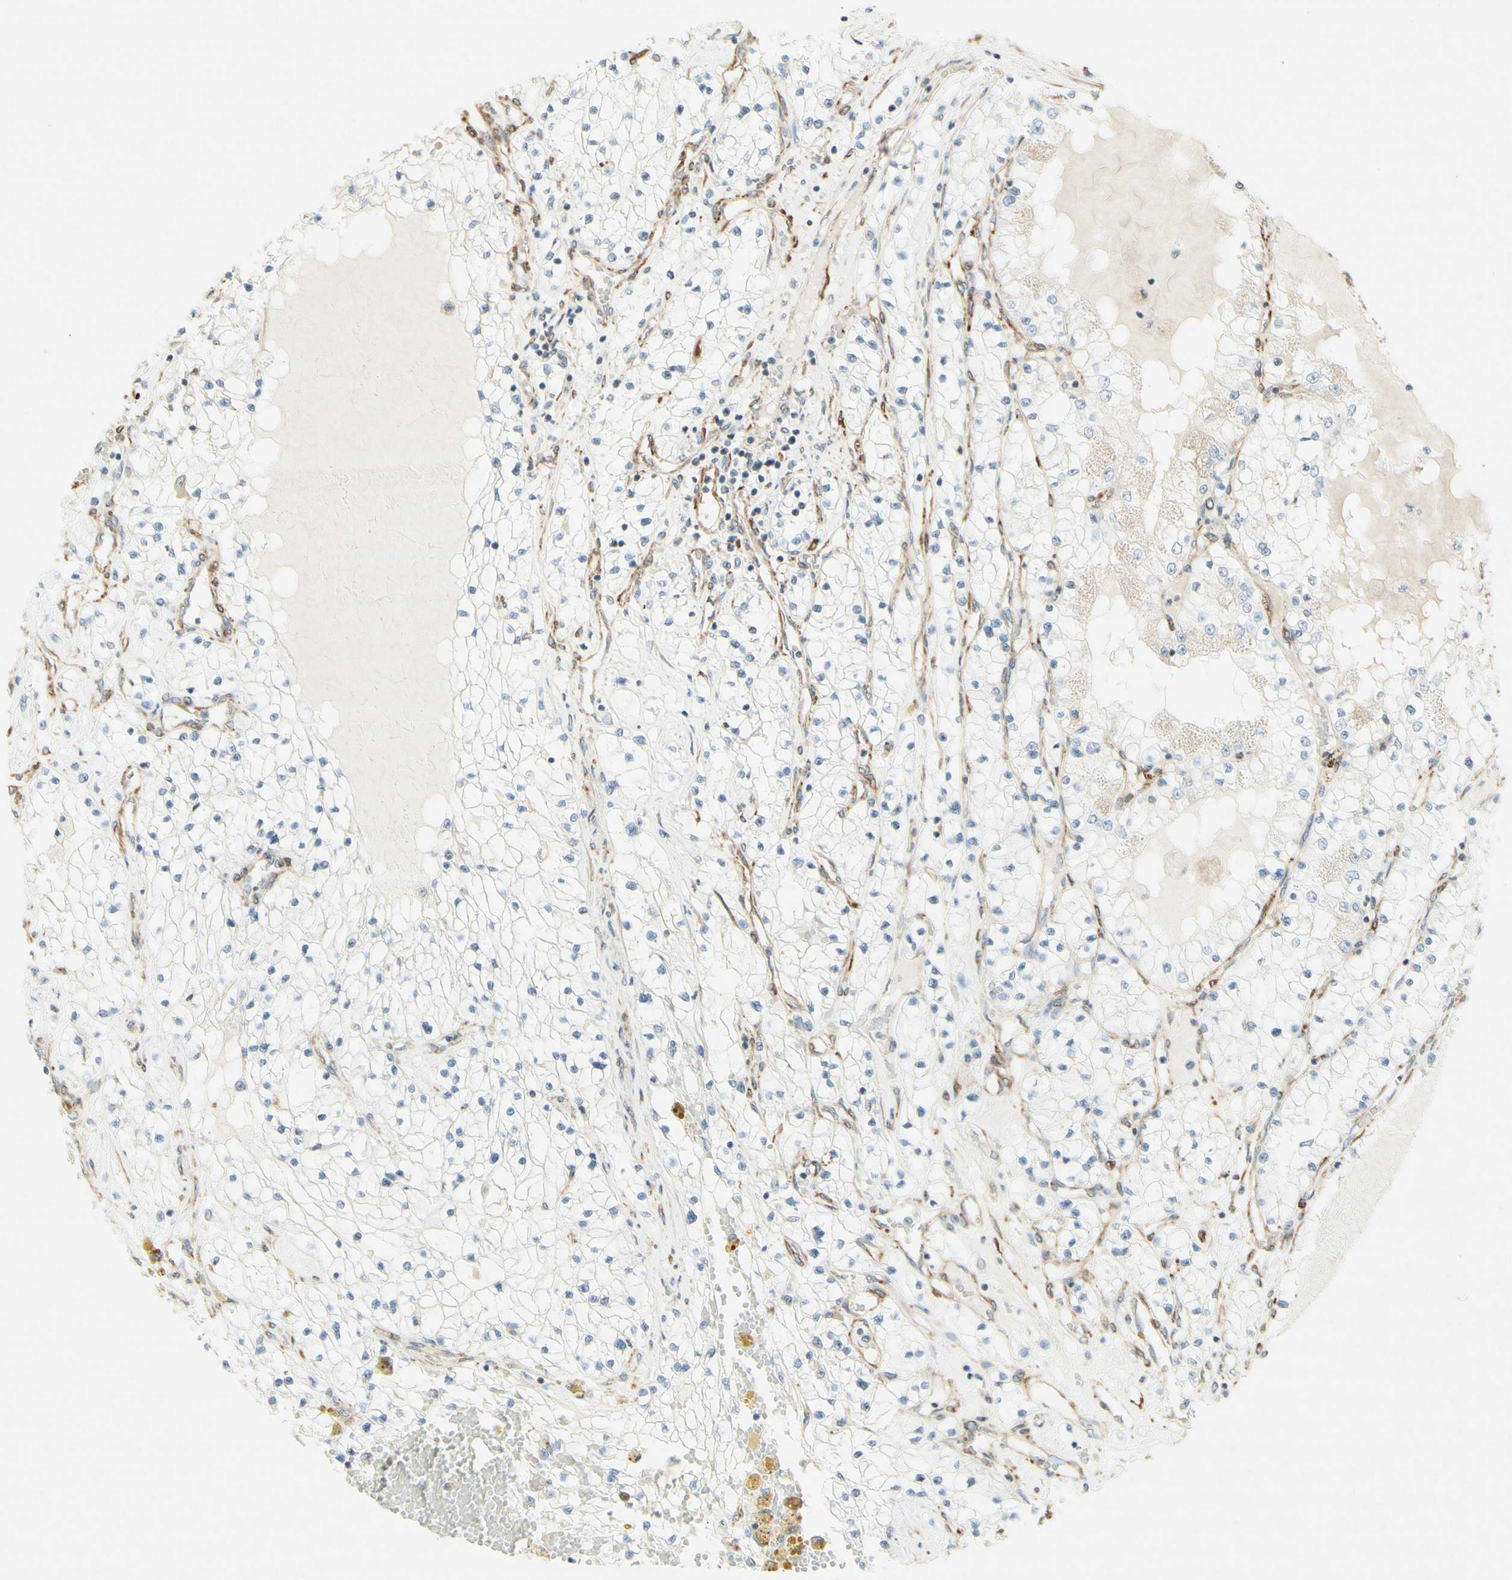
{"staining": {"intensity": "negative", "quantity": "none", "location": "none"}, "tissue": "renal cancer", "cell_type": "Tumor cells", "image_type": "cancer", "snomed": [{"axis": "morphology", "description": "Adenocarcinoma, NOS"}, {"axis": "topography", "description": "Kidney"}], "caption": "Immunohistochemistry of human renal adenocarcinoma exhibits no positivity in tumor cells. (DAB (3,3'-diaminobenzidine) IHC with hematoxylin counter stain).", "gene": "MAP1B", "patient": {"sex": "male", "age": 68}}